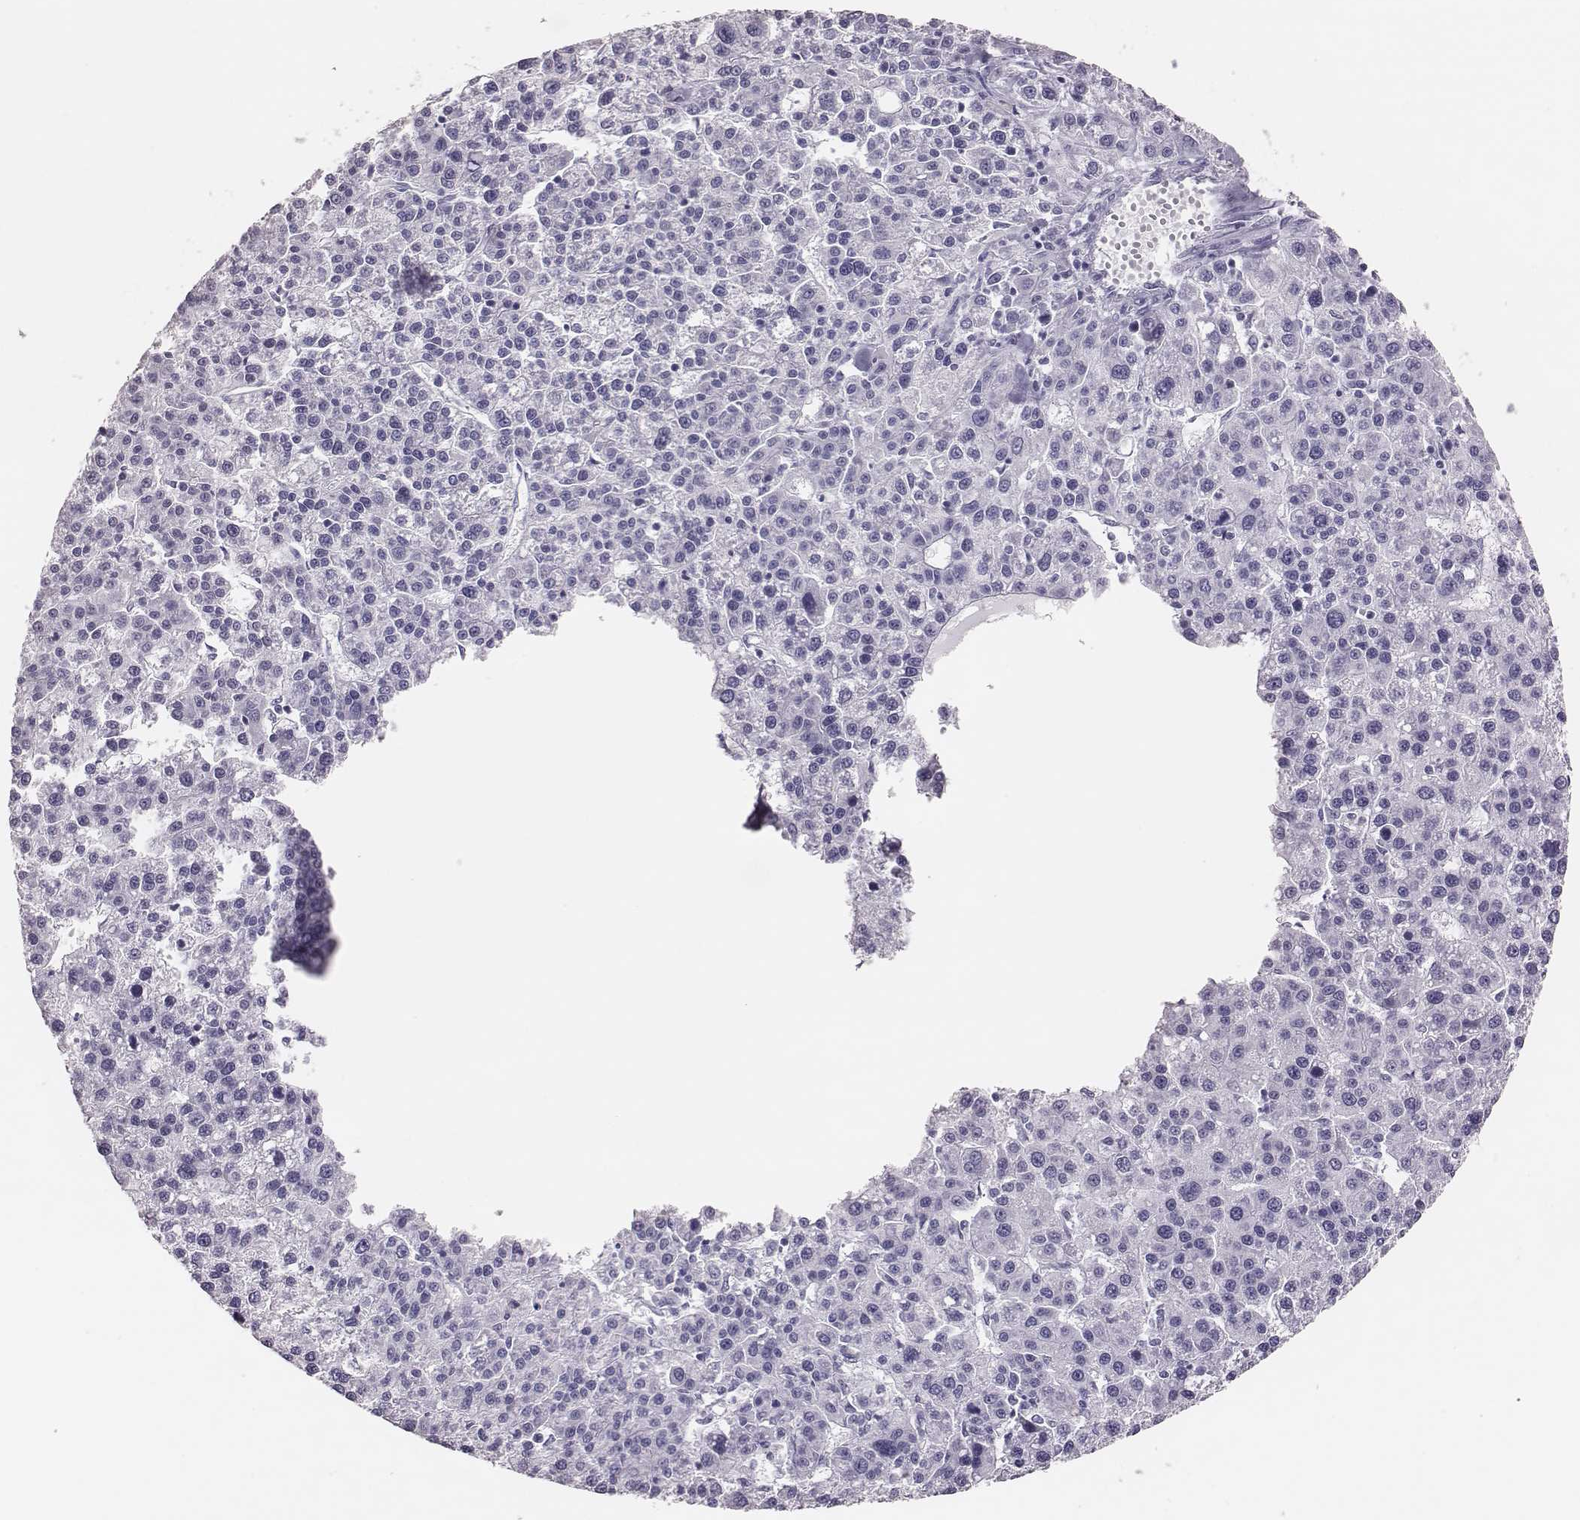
{"staining": {"intensity": "negative", "quantity": "none", "location": "none"}, "tissue": "liver cancer", "cell_type": "Tumor cells", "image_type": "cancer", "snomed": [{"axis": "morphology", "description": "Carcinoma, Hepatocellular, NOS"}, {"axis": "topography", "description": "Liver"}], "caption": "Hepatocellular carcinoma (liver) was stained to show a protein in brown. There is no significant positivity in tumor cells. The staining is performed using DAB brown chromogen with nuclei counter-stained in using hematoxylin.", "gene": "H1-6", "patient": {"sex": "female", "age": 58}}